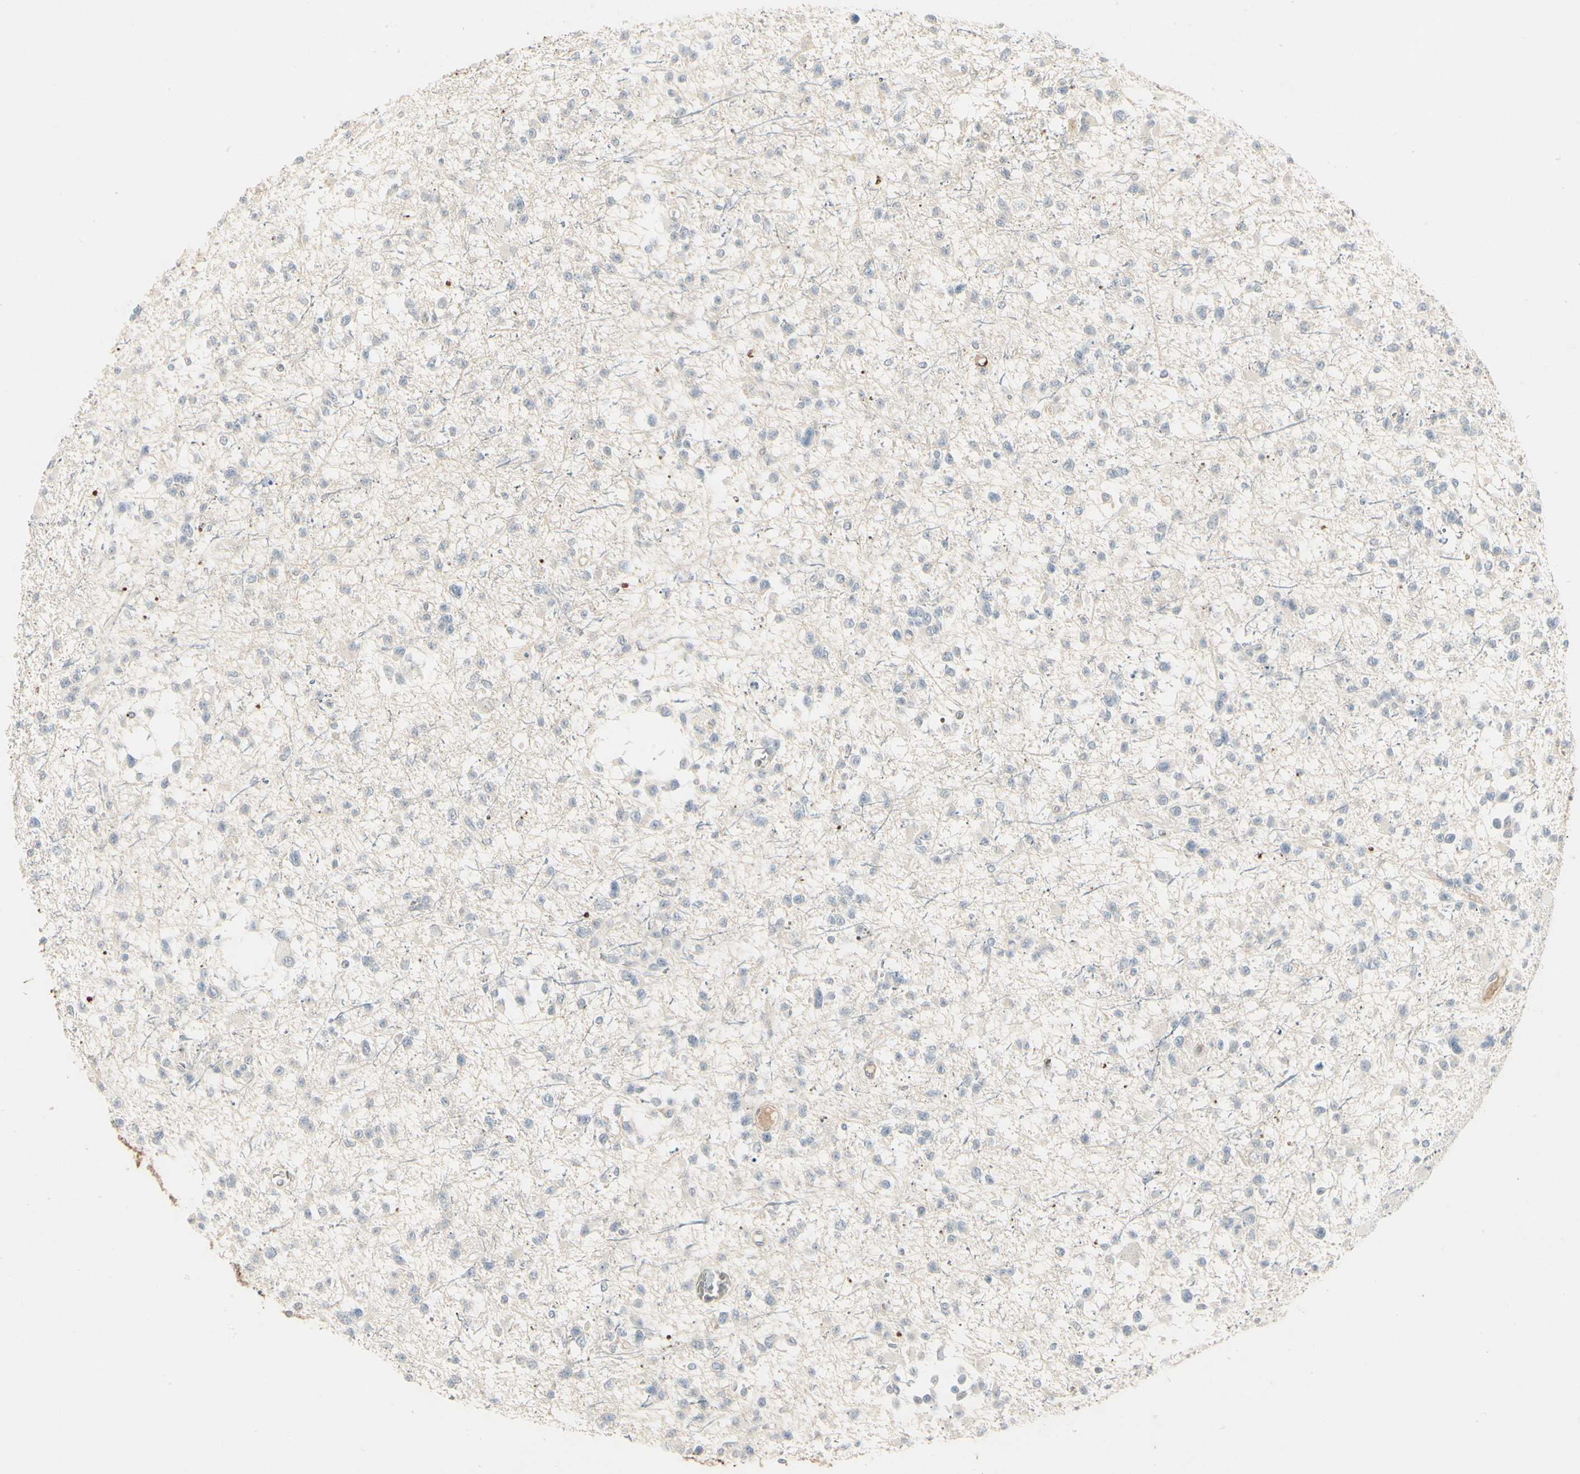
{"staining": {"intensity": "negative", "quantity": "none", "location": "none"}, "tissue": "glioma", "cell_type": "Tumor cells", "image_type": "cancer", "snomed": [{"axis": "morphology", "description": "Glioma, malignant, Low grade"}, {"axis": "topography", "description": "Brain"}], "caption": "Tumor cells show no significant protein expression in glioma. Nuclei are stained in blue.", "gene": "SKIL", "patient": {"sex": "female", "age": 22}}